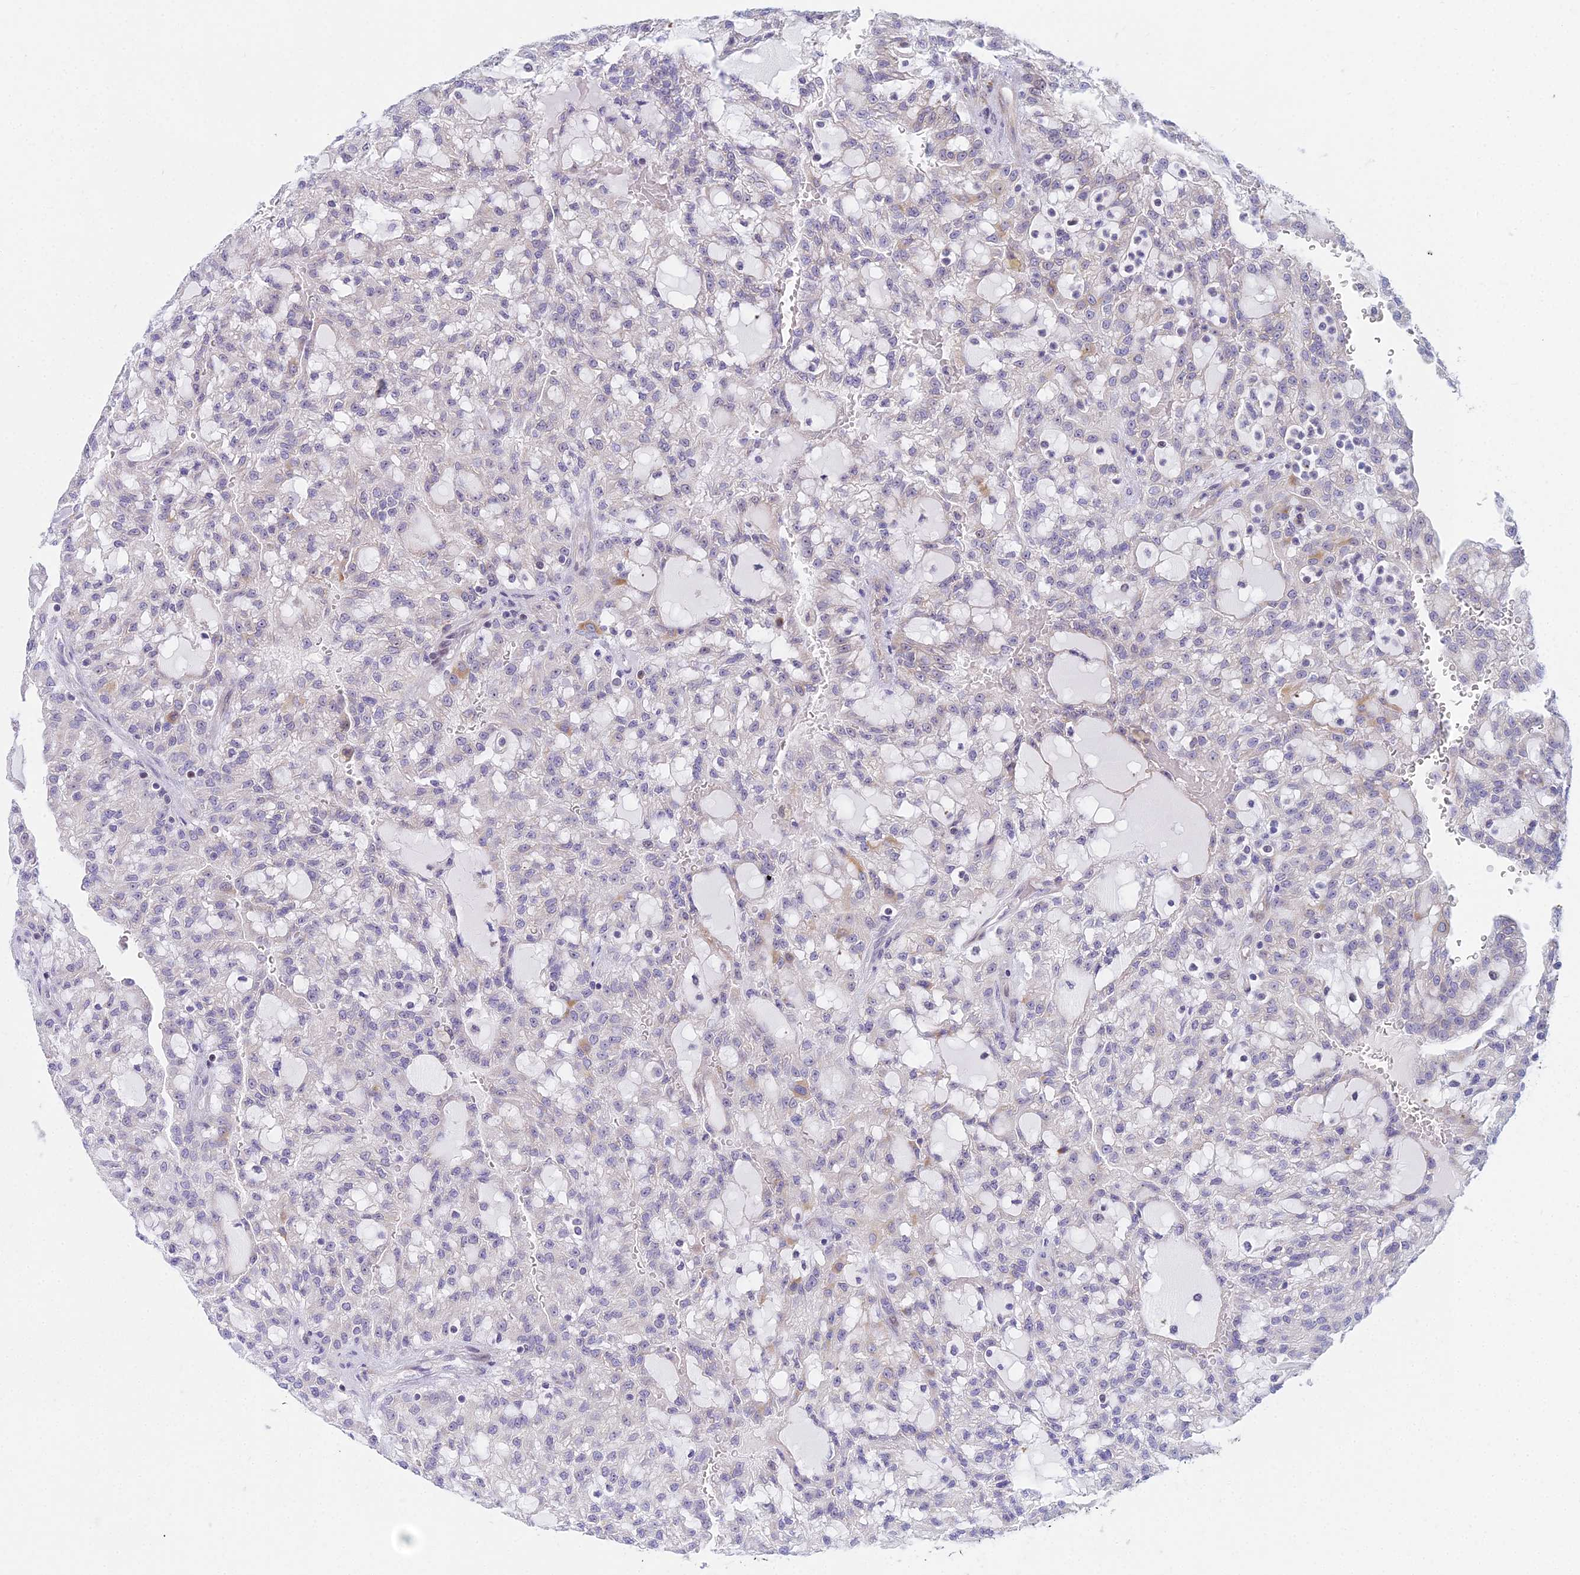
{"staining": {"intensity": "negative", "quantity": "none", "location": "none"}, "tissue": "renal cancer", "cell_type": "Tumor cells", "image_type": "cancer", "snomed": [{"axis": "morphology", "description": "Adenocarcinoma, NOS"}, {"axis": "topography", "description": "Kidney"}], "caption": "The photomicrograph displays no staining of tumor cells in renal adenocarcinoma.", "gene": "PRR13", "patient": {"sex": "male", "age": 63}}